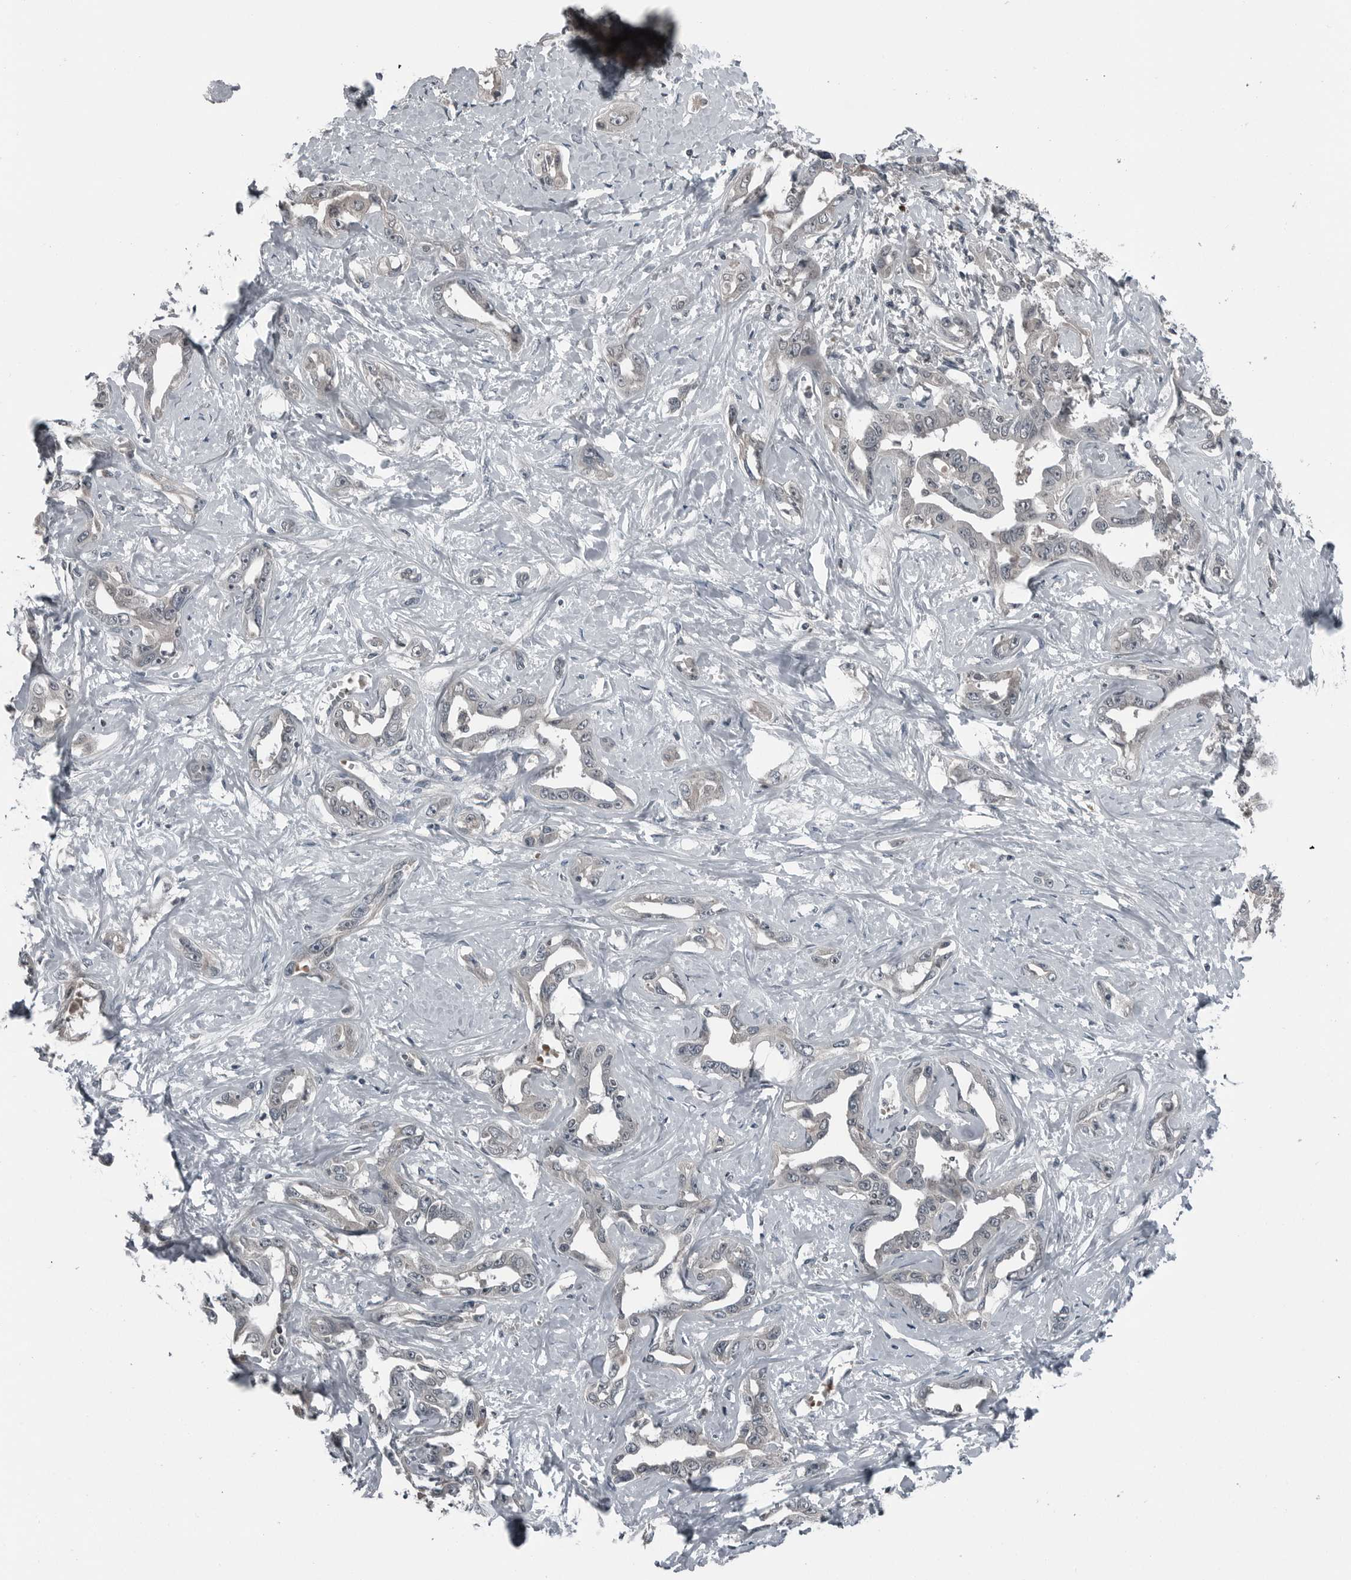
{"staining": {"intensity": "weak", "quantity": "25%-75%", "location": "cytoplasmic/membranous"}, "tissue": "liver cancer", "cell_type": "Tumor cells", "image_type": "cancer", "snomed": [{"axis": "morphology", "description": "Cholangiocarcinoma"}, {"axis": "topography", "description": "Liver"}], "caption": "IHC micrograph of human liver cancer stained for a protein (brown), which demonstrates low levels of weak cytoplasmic/membranous positivity in approximately 25%-75% of tumor cells.", "gene": "GAK", "patient": {"sex": "male", "age": 59}}